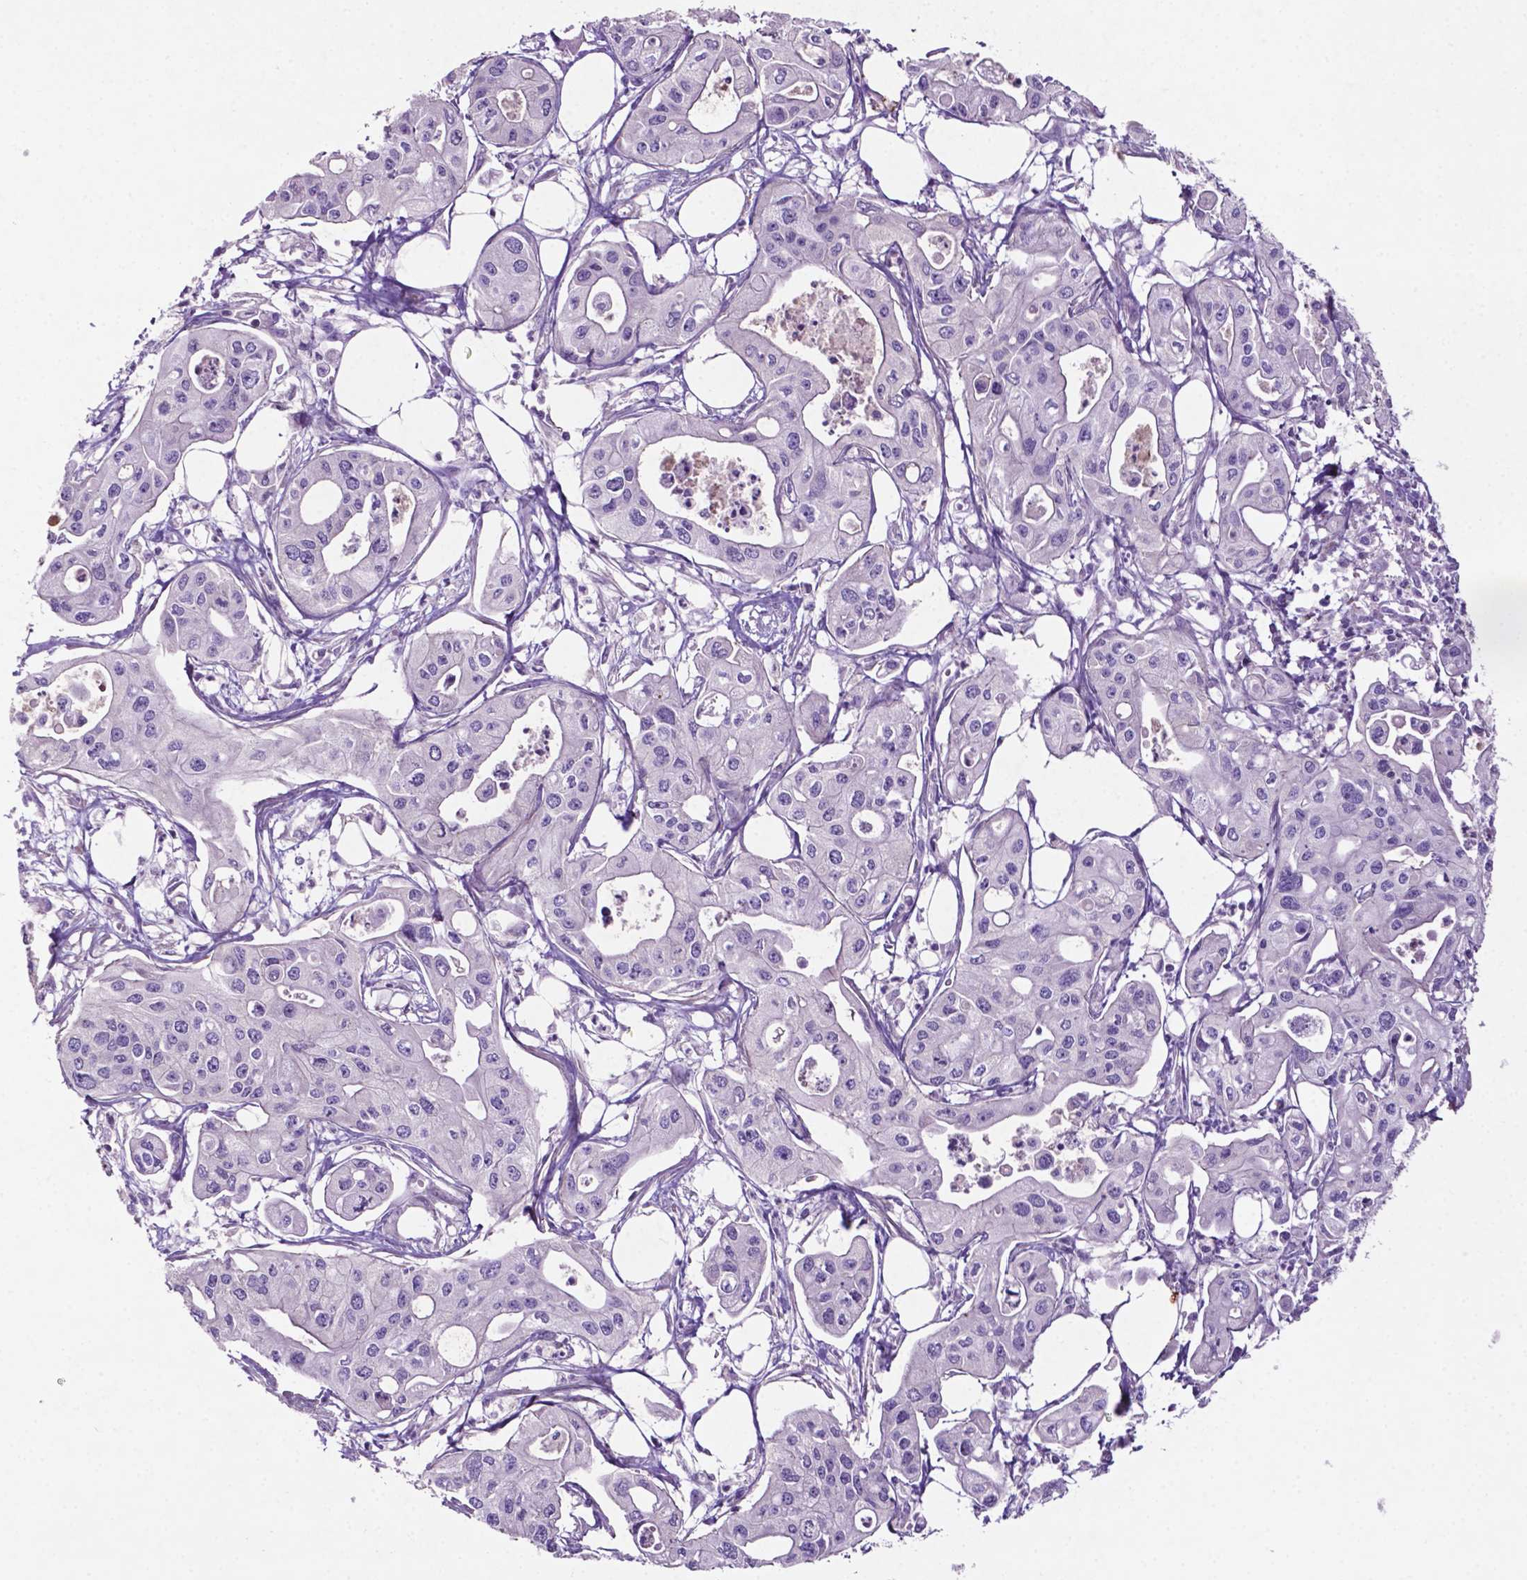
{"staining": {"intensity": "negative", "quantity": "none", "location": "none"}, "tissue": "pancreatic cancer", "cell_type": "Tumor cells", "image_type": "cancer", "snomed": [{"axis": "morphology", "description": "Adenocarcinoma, NOS"}, {"axis": "topography", "description": "Pancreas"}], "caption": "This is an immunohistochemistry micrograph of human pancreatic cancer (adenocarcinoma). There is no positivity in tumor cells.", "gene": "BMP4", "patient": {"sex": "male", "age": 70}}